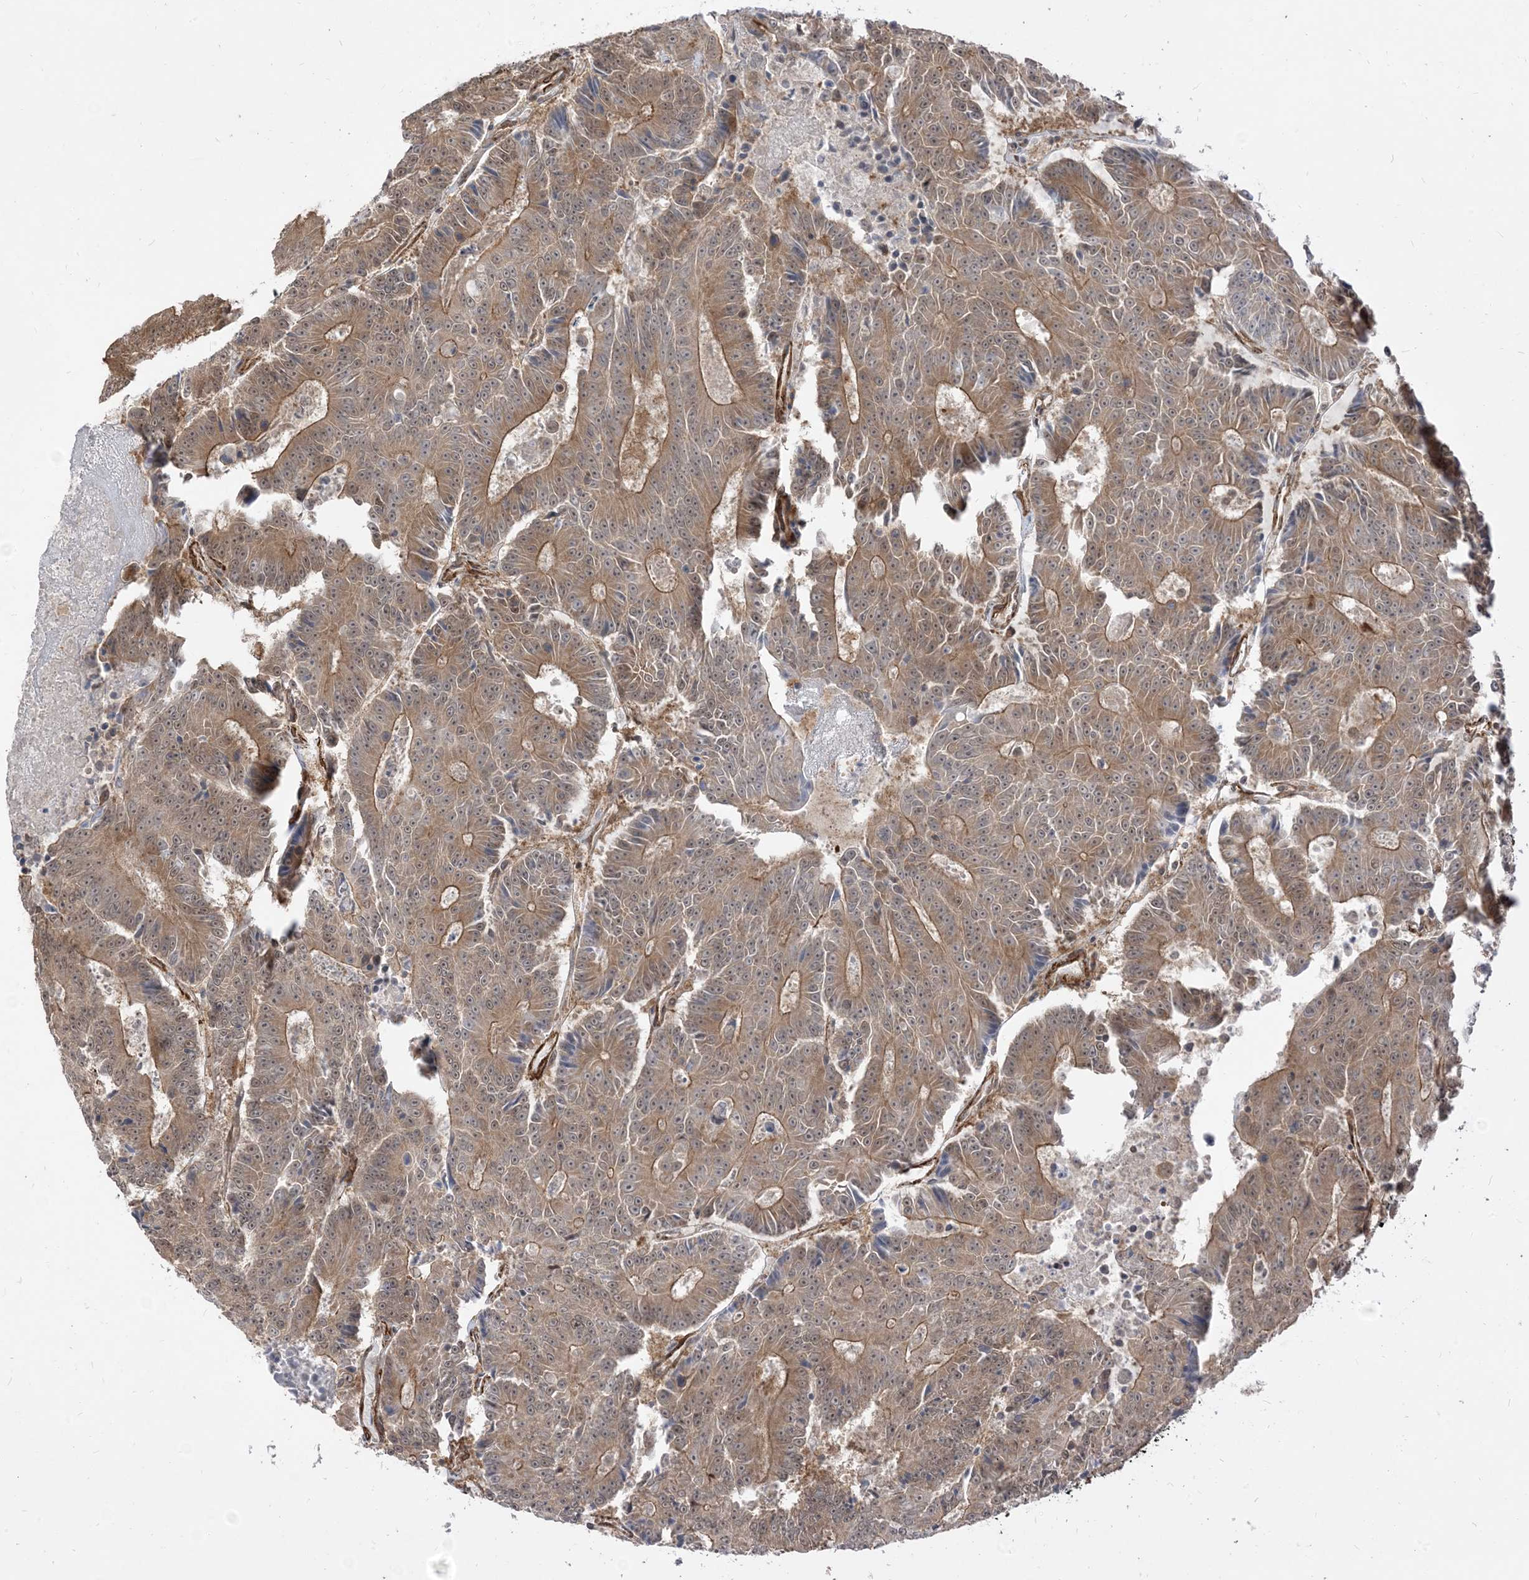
{"staining": {"intensity": "moderate", "quantity": ">75%", "location": "cytoplasmic/membranous"}, "tissue": "colorectal cancer", "cell_type": "Tumor cells", "image_type": "cancer", "snomed": [{"axis": "morphology", "description": "Adenocarcinoma, NOS"}, {"axis": "topography", "description": "Colon"}], "caption": "A brown stain labels moderate cytoplasmic/membranous expression of a protein in human colorectal cancer (adenocarcinoma) tumor cells. (brown staining indicates protein expression, while blue staining denotes nuclei).", "gene": "TBCC", "patient": {"sex": "male", "age": 83}}